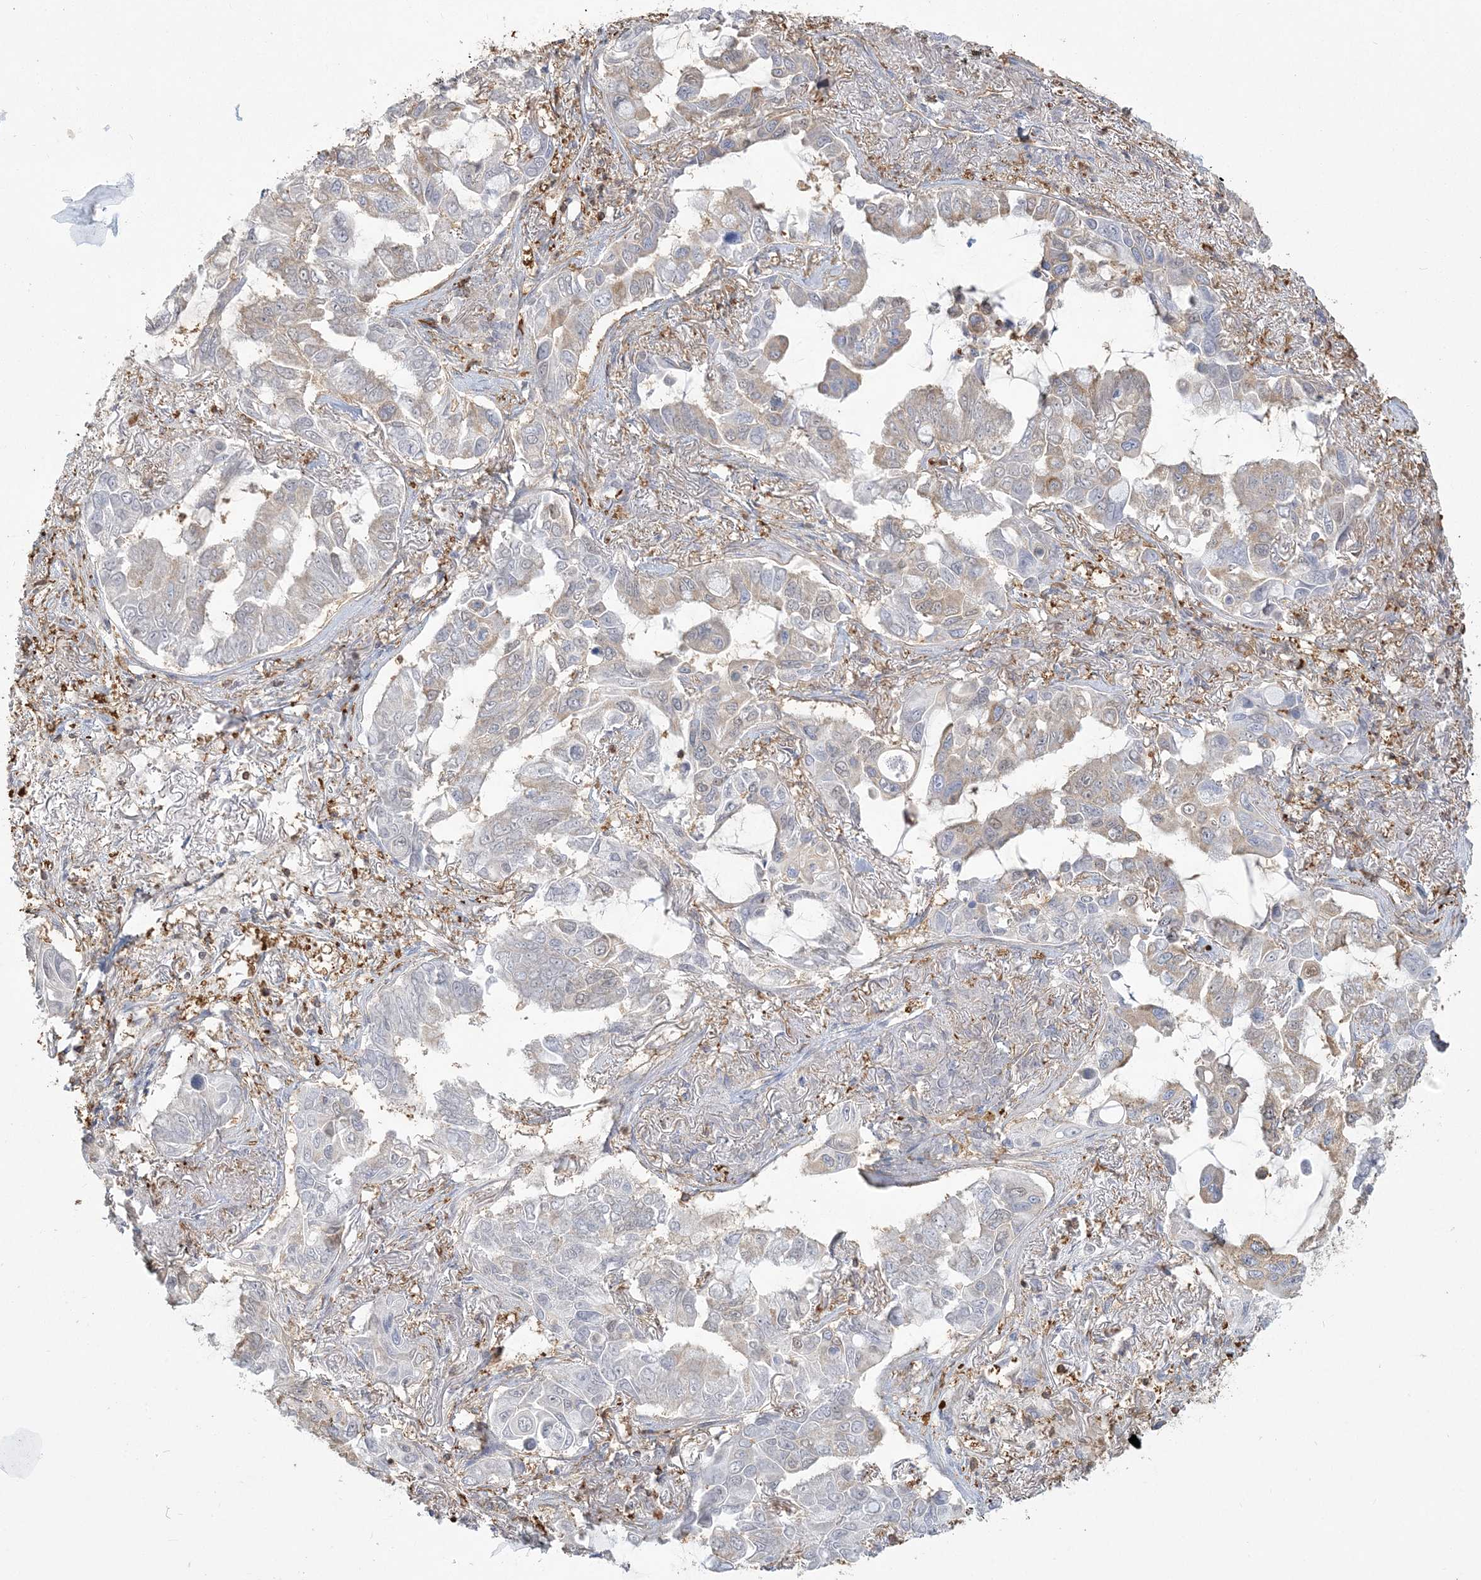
{"staining": {"intensity": "negative", "quantity": "none", "location": "none"}, "tissue": "lung cancer", "cell_type": "Tumor cells", "image_type": "cancer", "snomed": [{"axis": "morphology", "description": "Adenocarcinoma, NOS"}, {"axis": "topography", "description": "Lung"}], "caption": "A high-resolution histopathology image shows IHC staining of lung cancer (adenocarcinoma), which reveals no significant positivity in tumor cells.", "gene": "ANKS1A", "patient": {"sex": "male", "age": 64}}